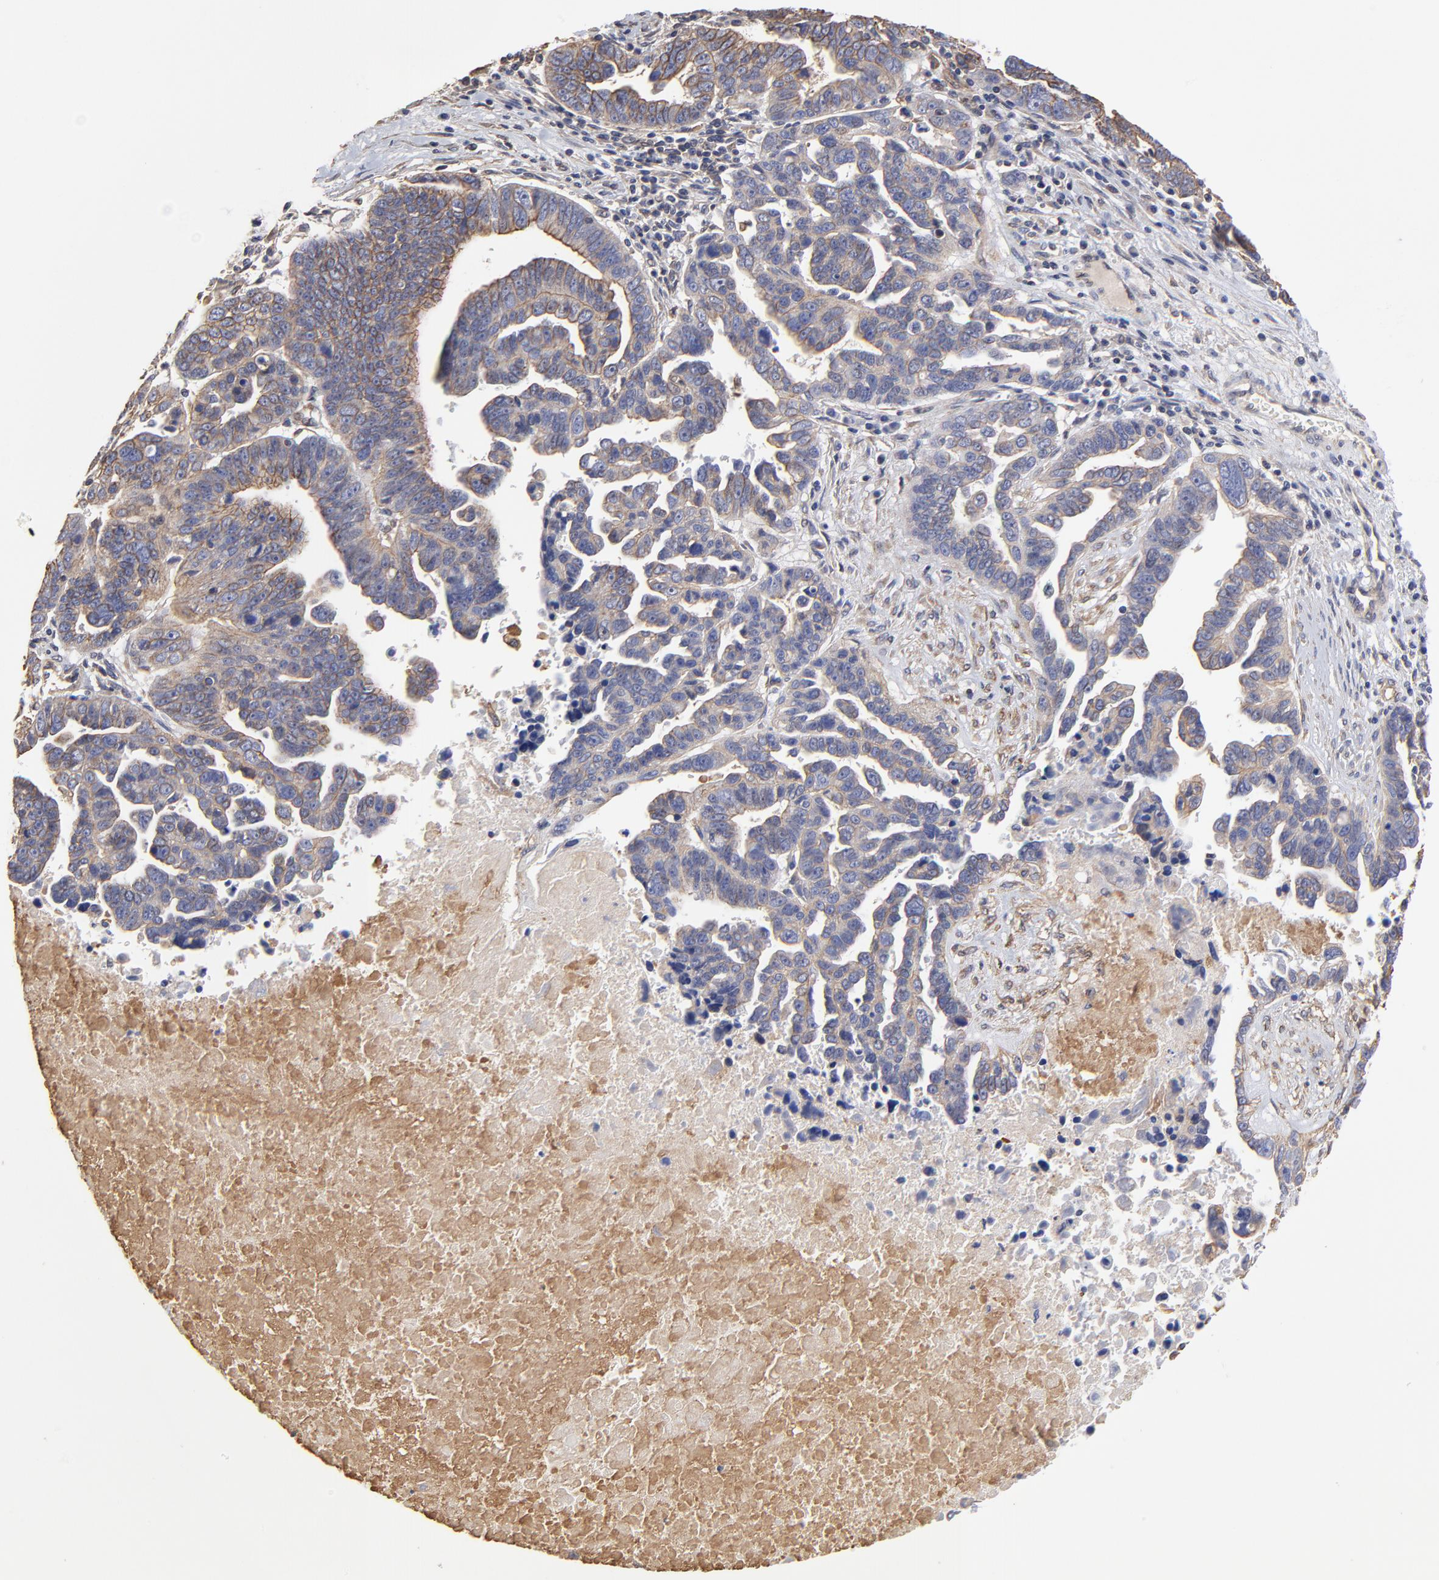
{"staining": {"intensity": "weak", "quantity": ">75%", "location": "cytoplasmic/membranous"}, "tissue": "ovarian cancer", "cell_type": "Tumor cells", "image_type": "cancer", "snomed": [{"axis": "morphology", "description": "Carcinoma, endometroid"}, {"axis": "morphology", "description": "Cystadenocarcinoma, serous, NOS"}, {"axis": "topography", "description": "Ovary"}], "caption": "Serous cystadenocarcinoma (ovarian) was stained to show a protein in brown. There is low levels of weak cytoplasmic/membranous staining in approximately >75% of tumor cells.", "gene": "LRCH2", "patient": {"sex": "female", "age": 45}}